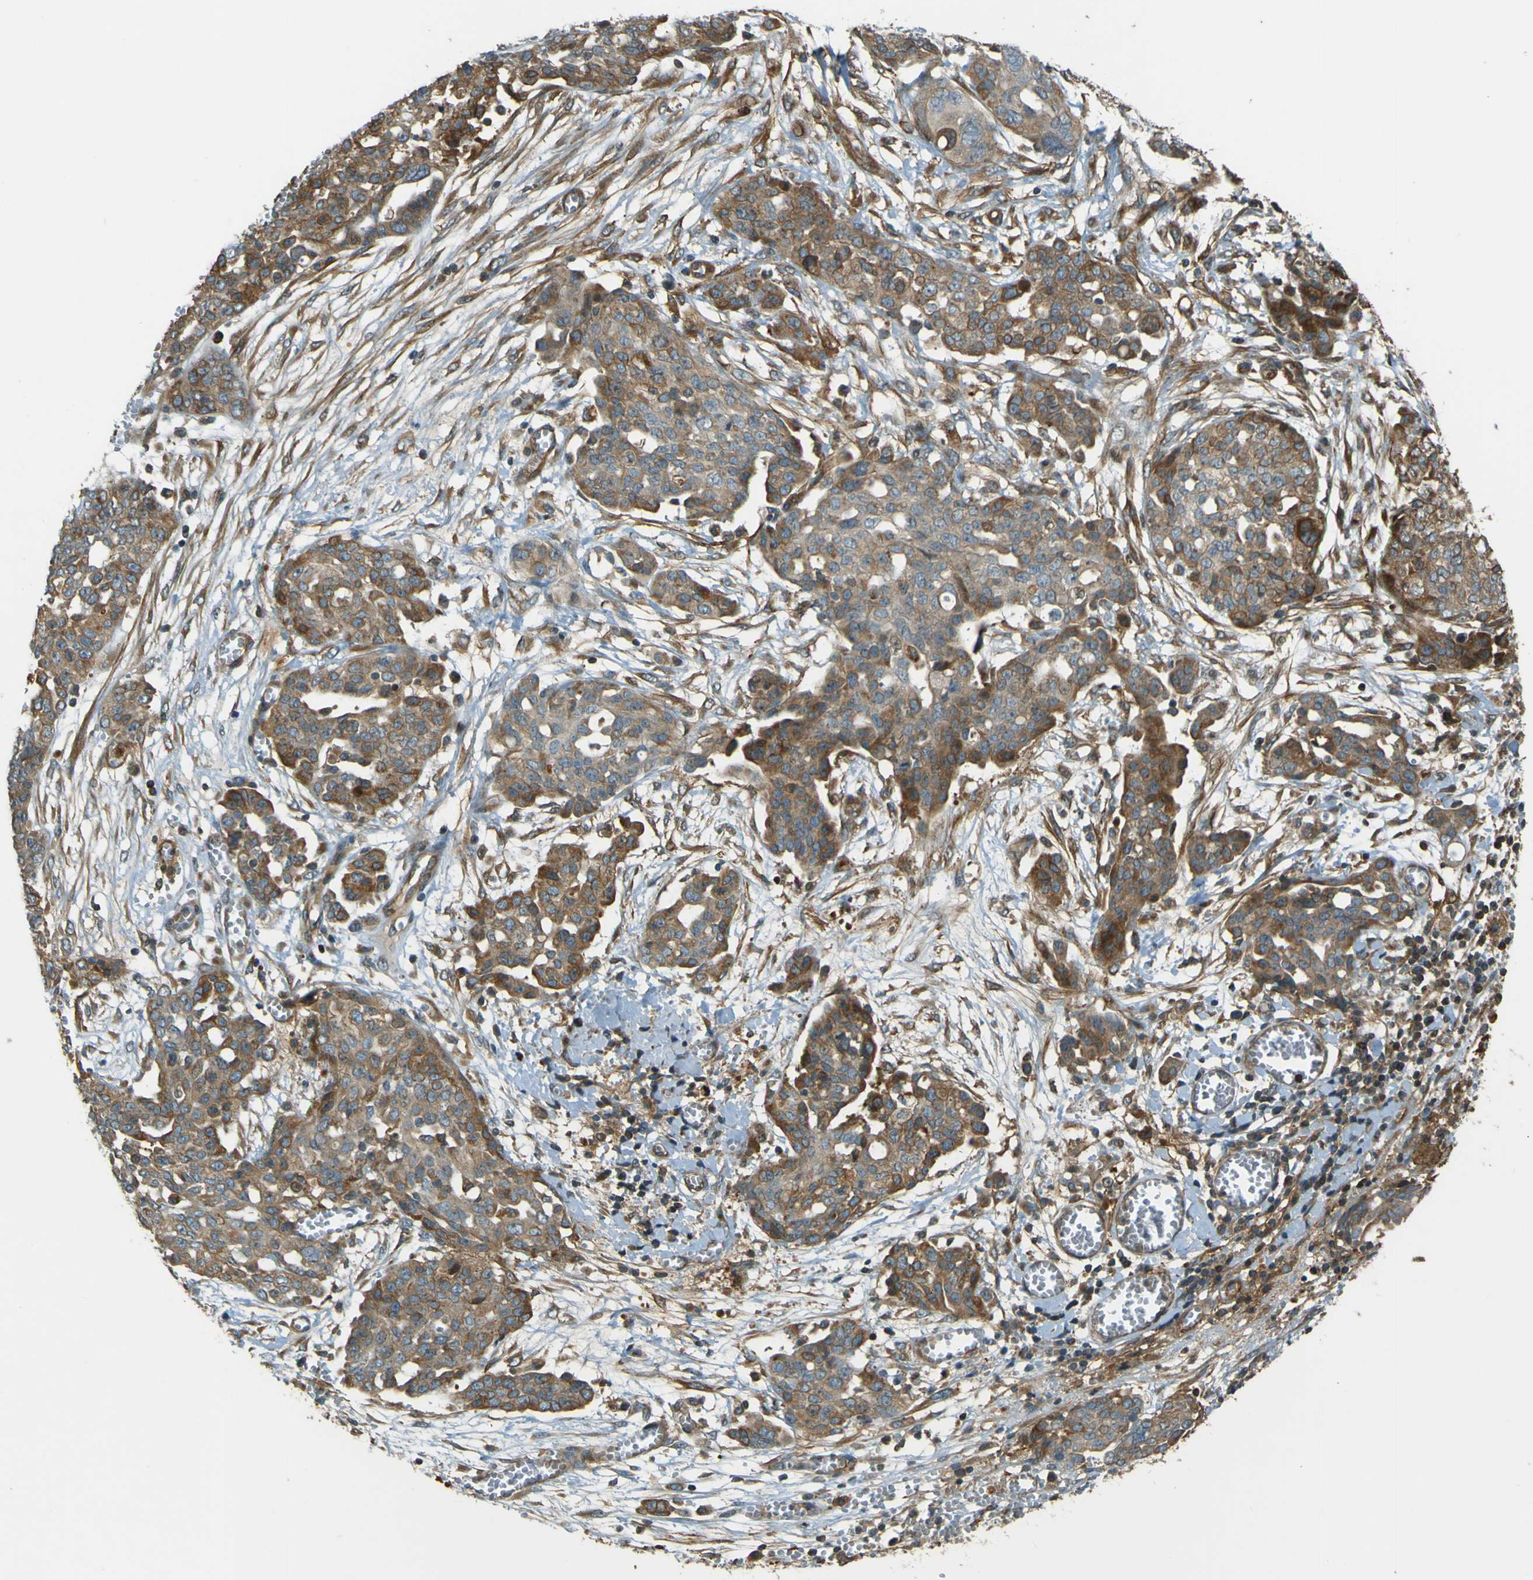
{"staining": {"intensity": "moderate", "quantity": ">75%", "location": "cytoplasmic/membranous"}, "tissue": "ovarian cancer", "cell_type": "Tumor cells", "image_type": "cancer", "snomed": [{"axis": "morphology", "description": "Cystadenocarcinoma, serous, NOS"}, {"axis": "topography", "description": "Soft tissue"}, {"axis": "topography", "description": "Ovary"}], "caption": "The immunohistochemical stain highlights moderate cytoplasmic/membranous positivity in tumor cells of ovarian cancer (serous cystadenocarcinoma) tissue.", "gene": "LPCAT1", "patient": {"sex": "female", "age": 57}}